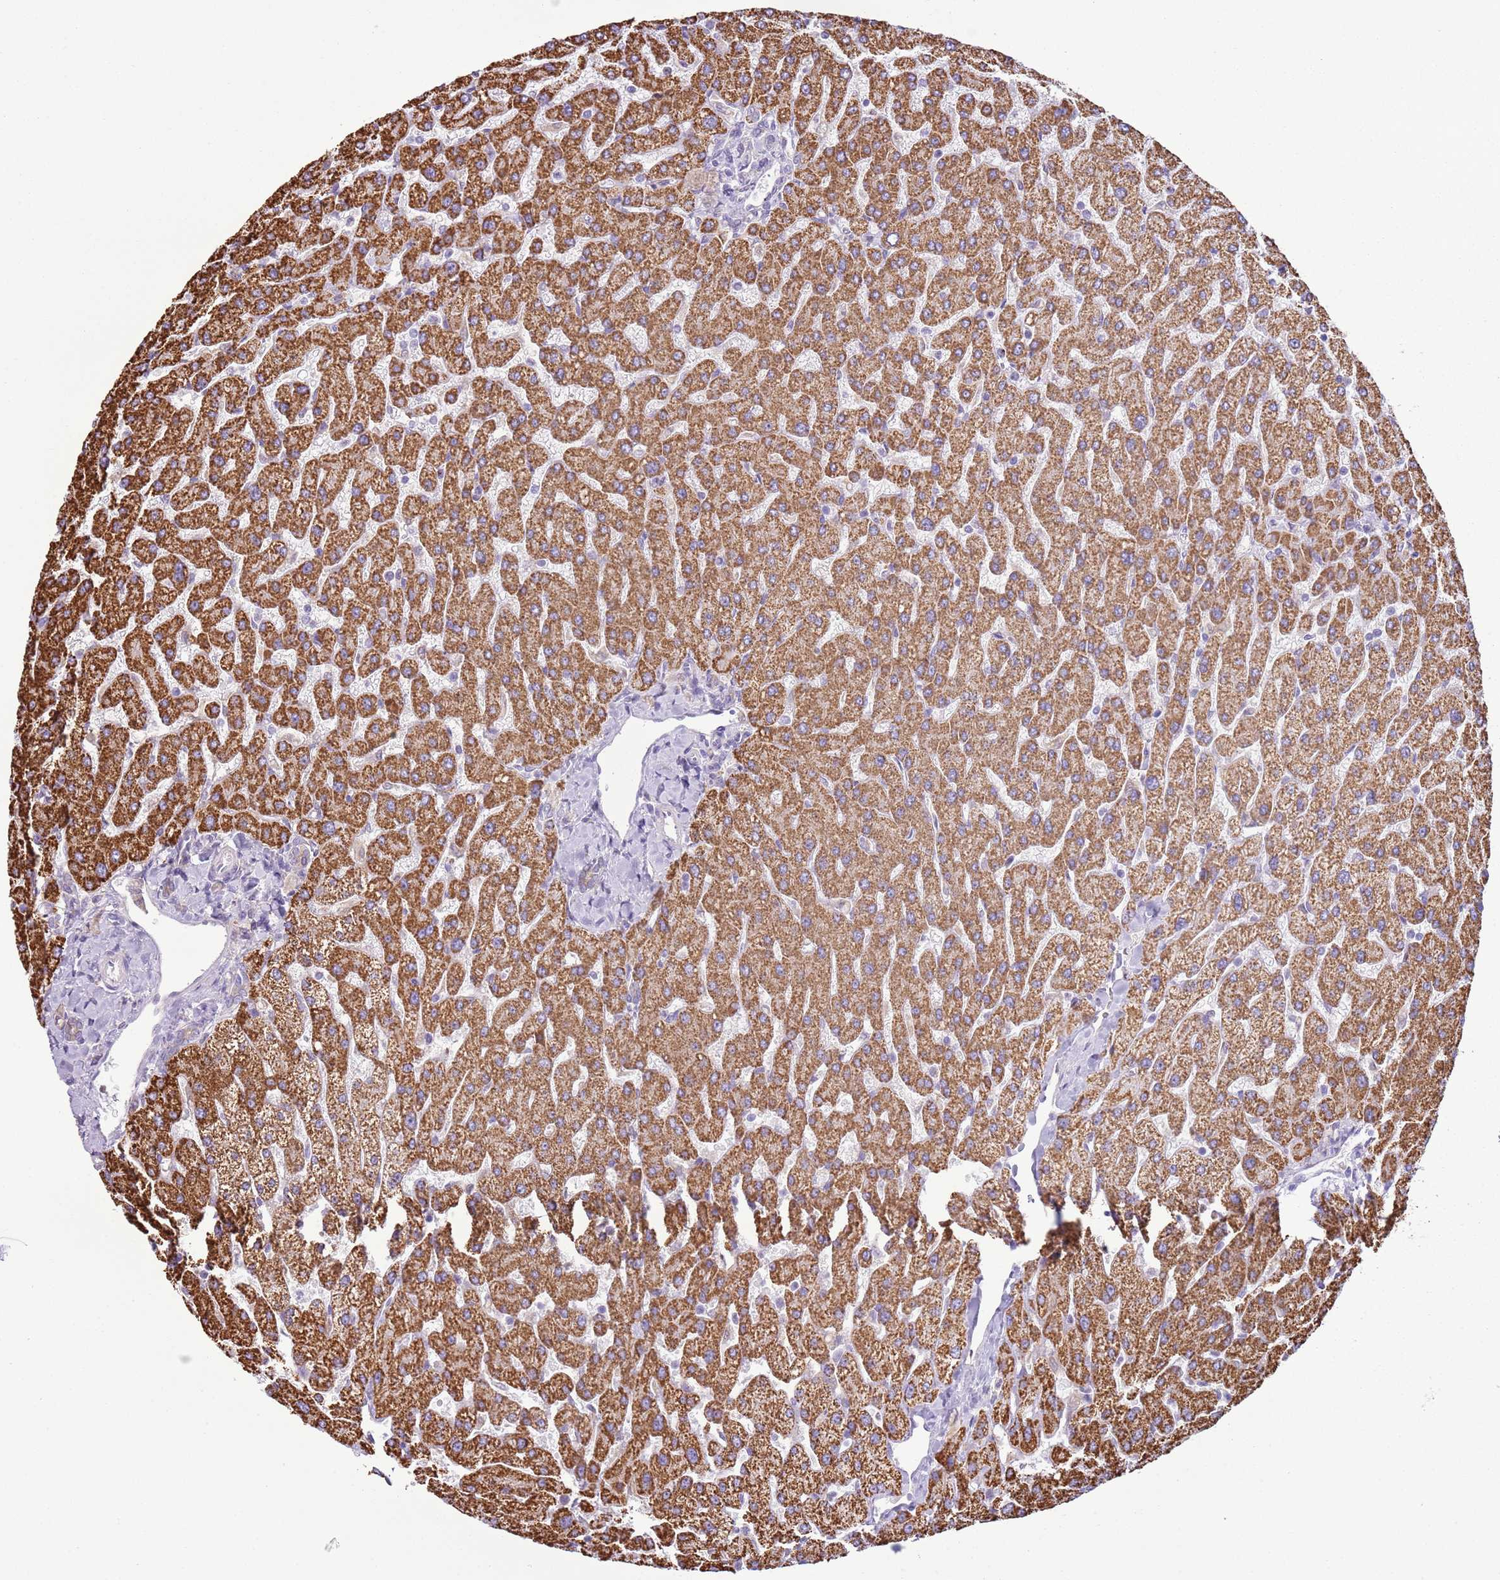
{"staining": {"intensity": "weak", "quantity": "25%-75%", "location": "cytoplasmic/membranous"}, "tissue": "liver", "cell_type": "Cholangiocytes", "image_type": "normal", "snomed": [{"axis": "morphology", "description": "Normal tissue, NOS"}, {"axis": "topography", "description": "Liver"}], "caption": "Immunohistochemical staining of unremarkable liver displays low levels of weak cytoplasmic/membranous expression in approximately 25%-75% of cholangiocytes.", "gene": "OAF", "patient": {"sex": "male", "age": 55}}